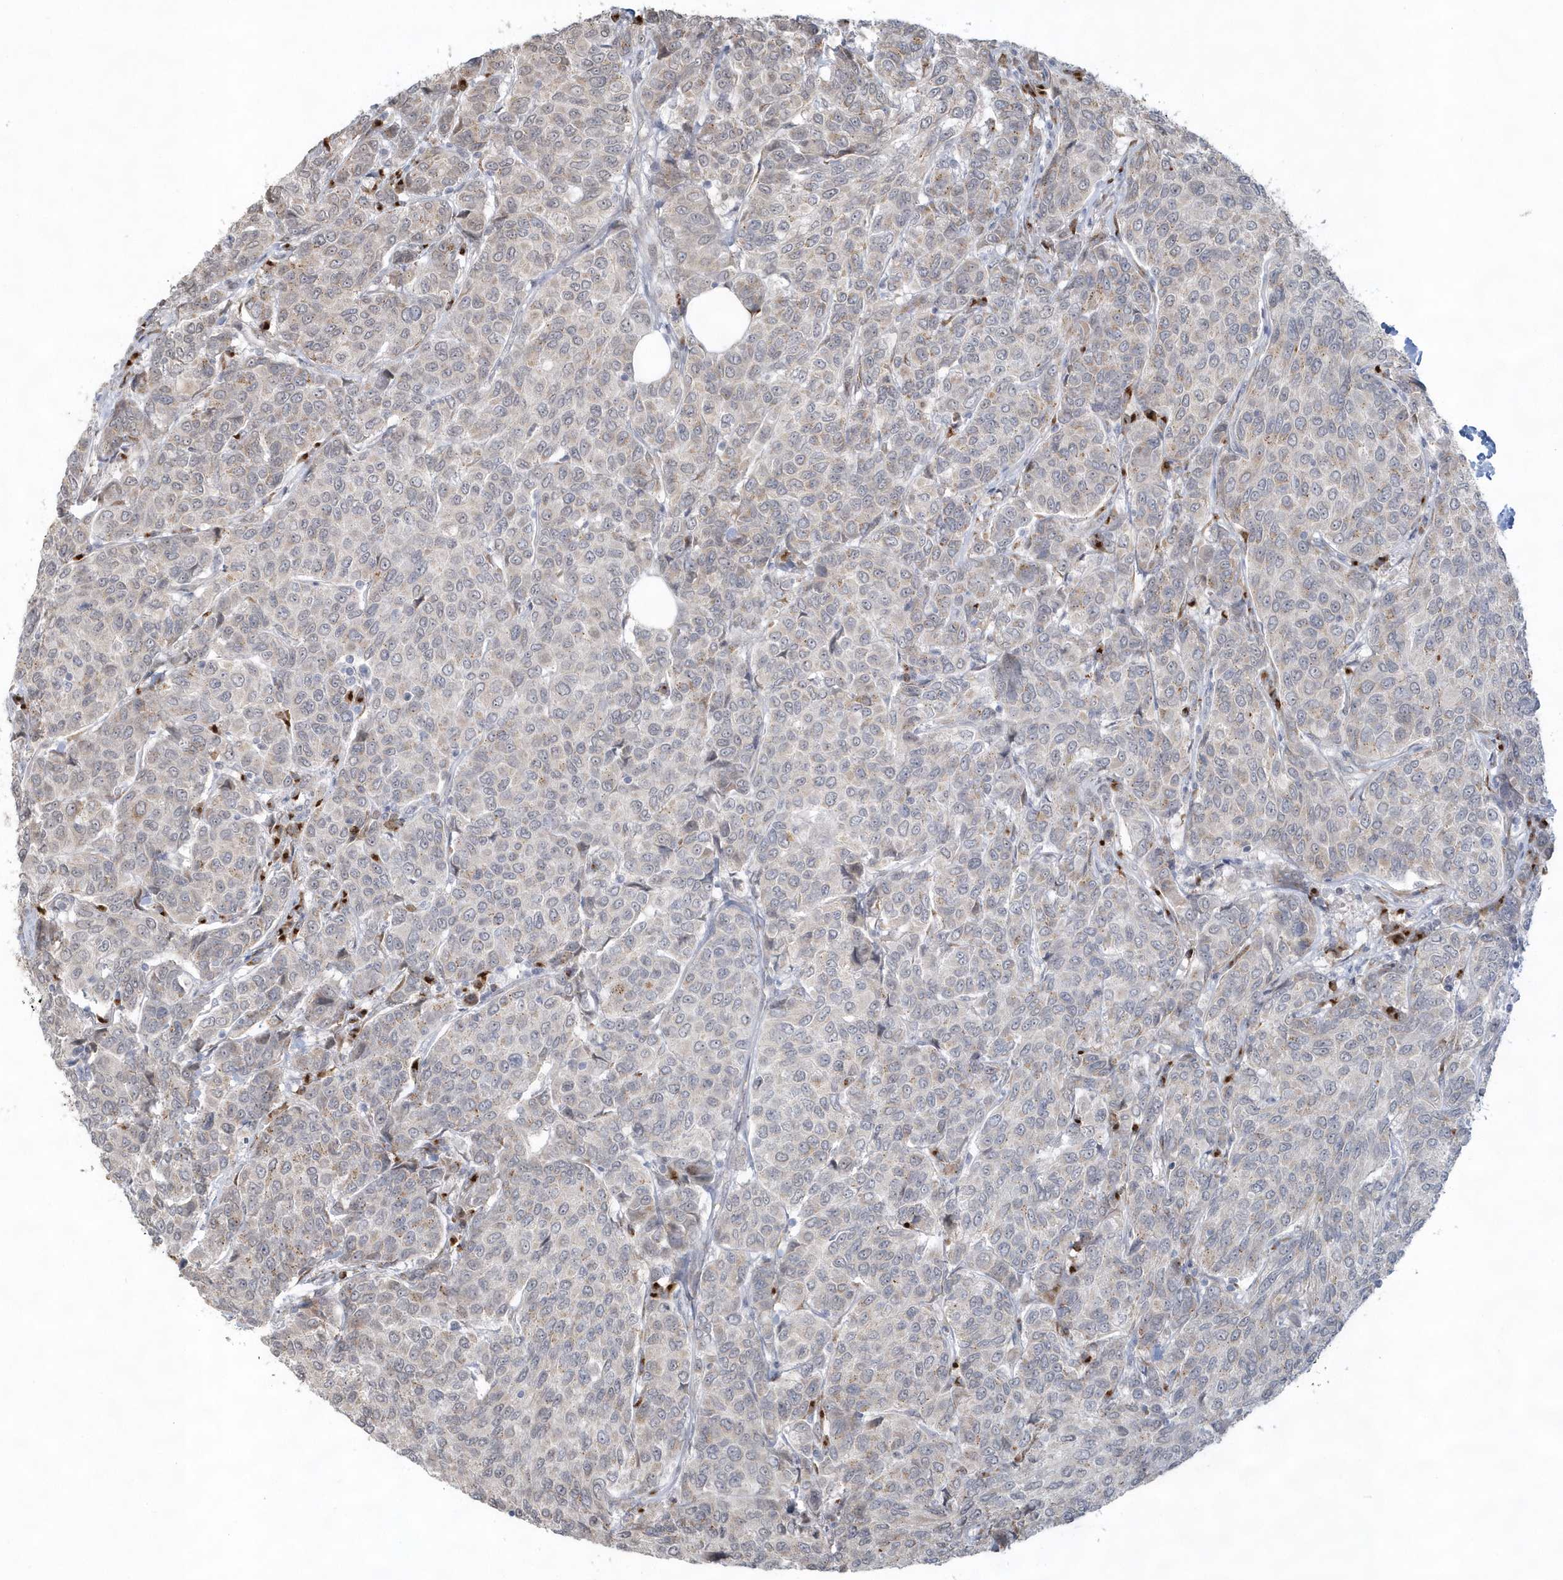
{"staining": {"intensity": "negative", "quantity": "none", "location": "none"}, "tissue": "breast cancer", "cell_type": "Tumor cells", "image_type": "cancer", "snomed": [{"axis": "morphology", "description": "Duct carcinoma"}, {"axis": "topography", "description": "Breast"}], "caption": "A photomicrograph of human breast infiltrating ductal carcinoma is negative for staining in tumor cells. (Brightfield microscopy of DAB (3,3'-diaminobenzidine) immunohistochemistry (IHC) at high magnification).", "gene": "DHFR", "patient": {"sex": "female", "age": 55}}